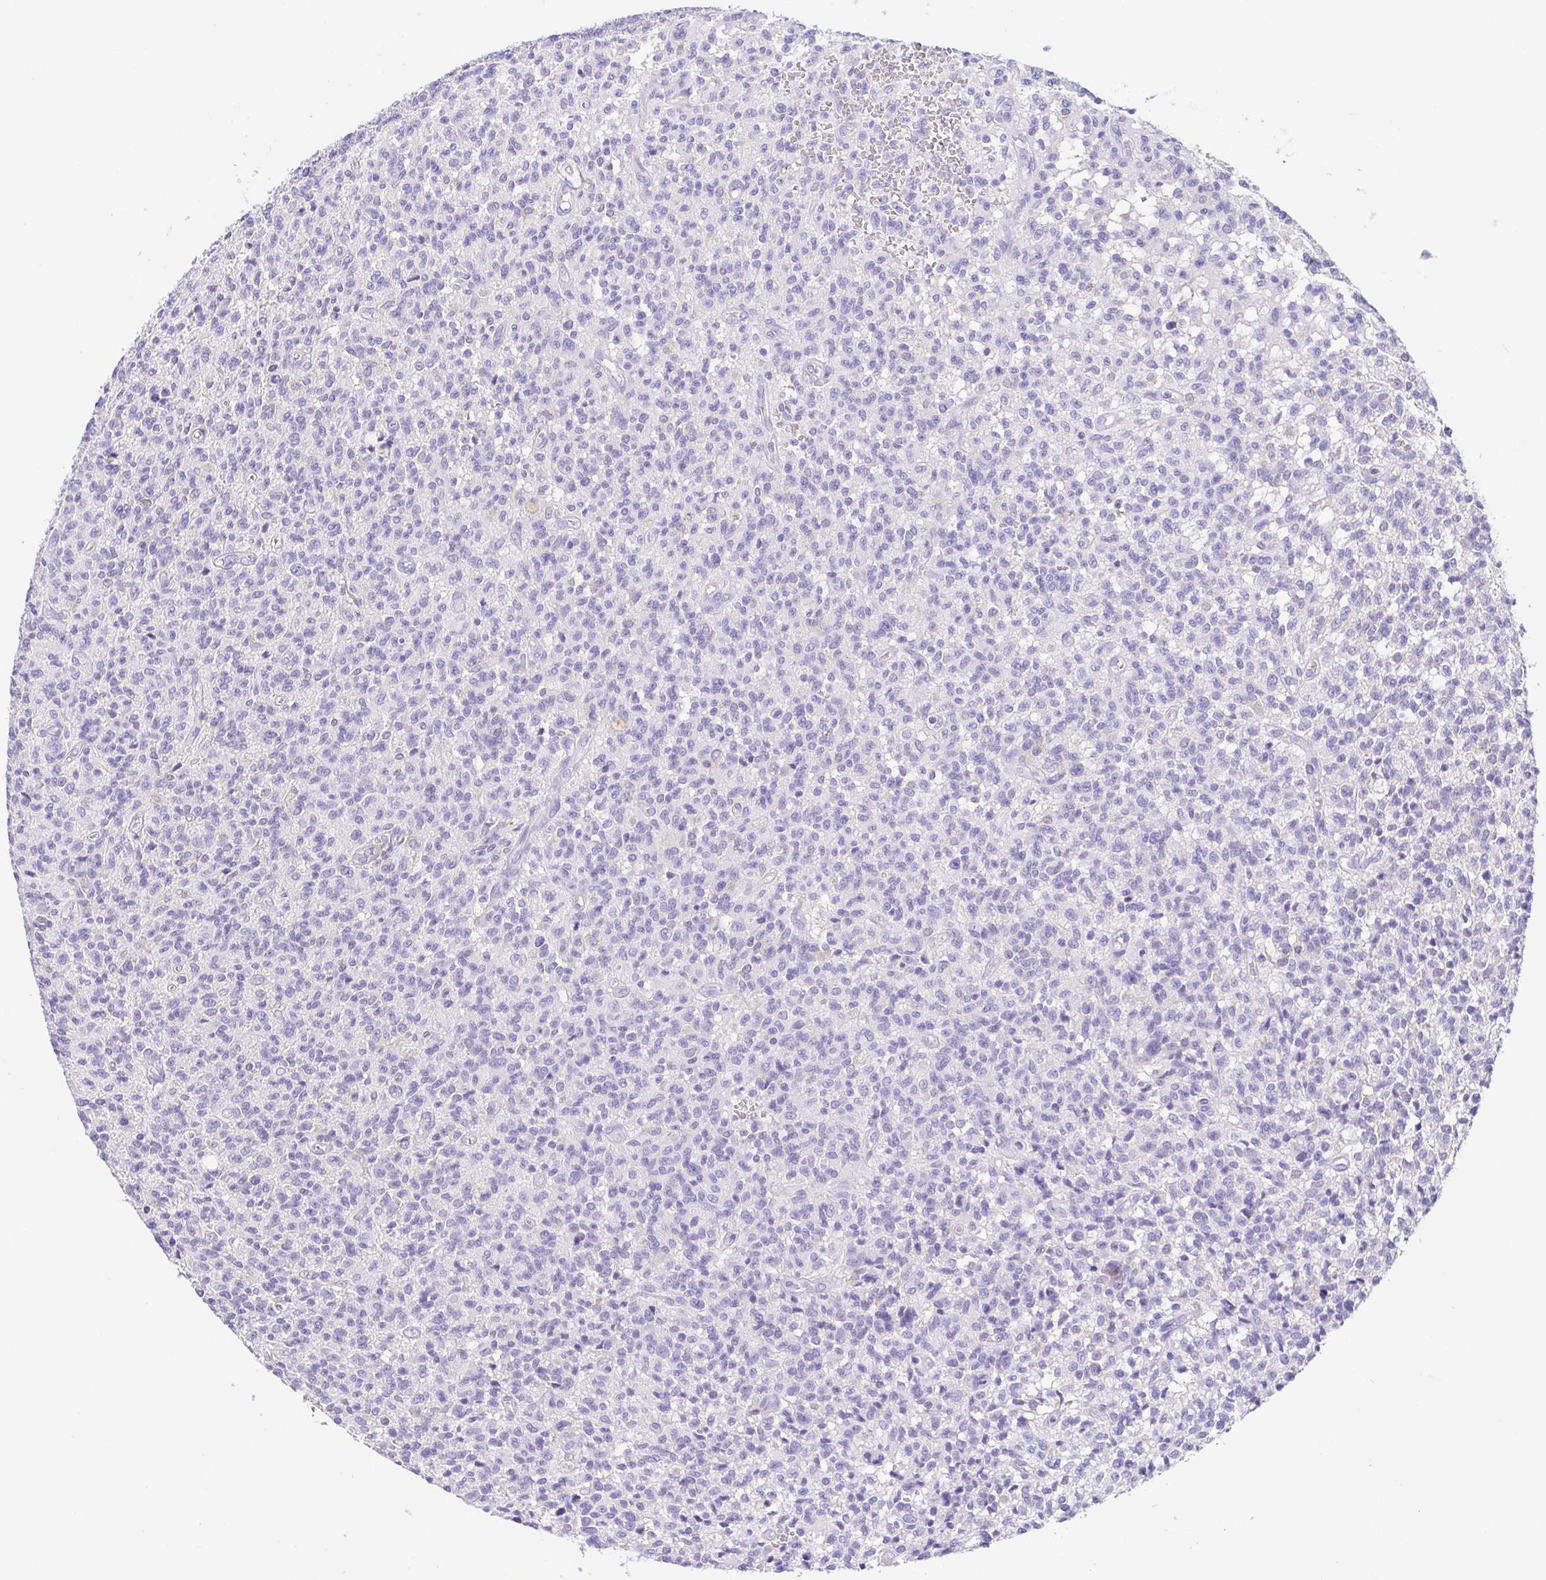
{"staining": {"intensity": "negative", "quantity": "none", "location": "none"}, "tissue": "glioma", "cell_type": "Tumor cells", "image_type": "cancer", "snomed": [{"axis": "morphology", "description": "Glioma, malignant, Low grade"}, {"axis": "topography", "description": "Brain"}], "caption": "A high-resolution photomicrograph shows immunohistochemistry staining of glioma, which shows no significant positivity in tumor cells.", "gene": "ARPP21", "patient": {"sex": "male", "age": 64}}